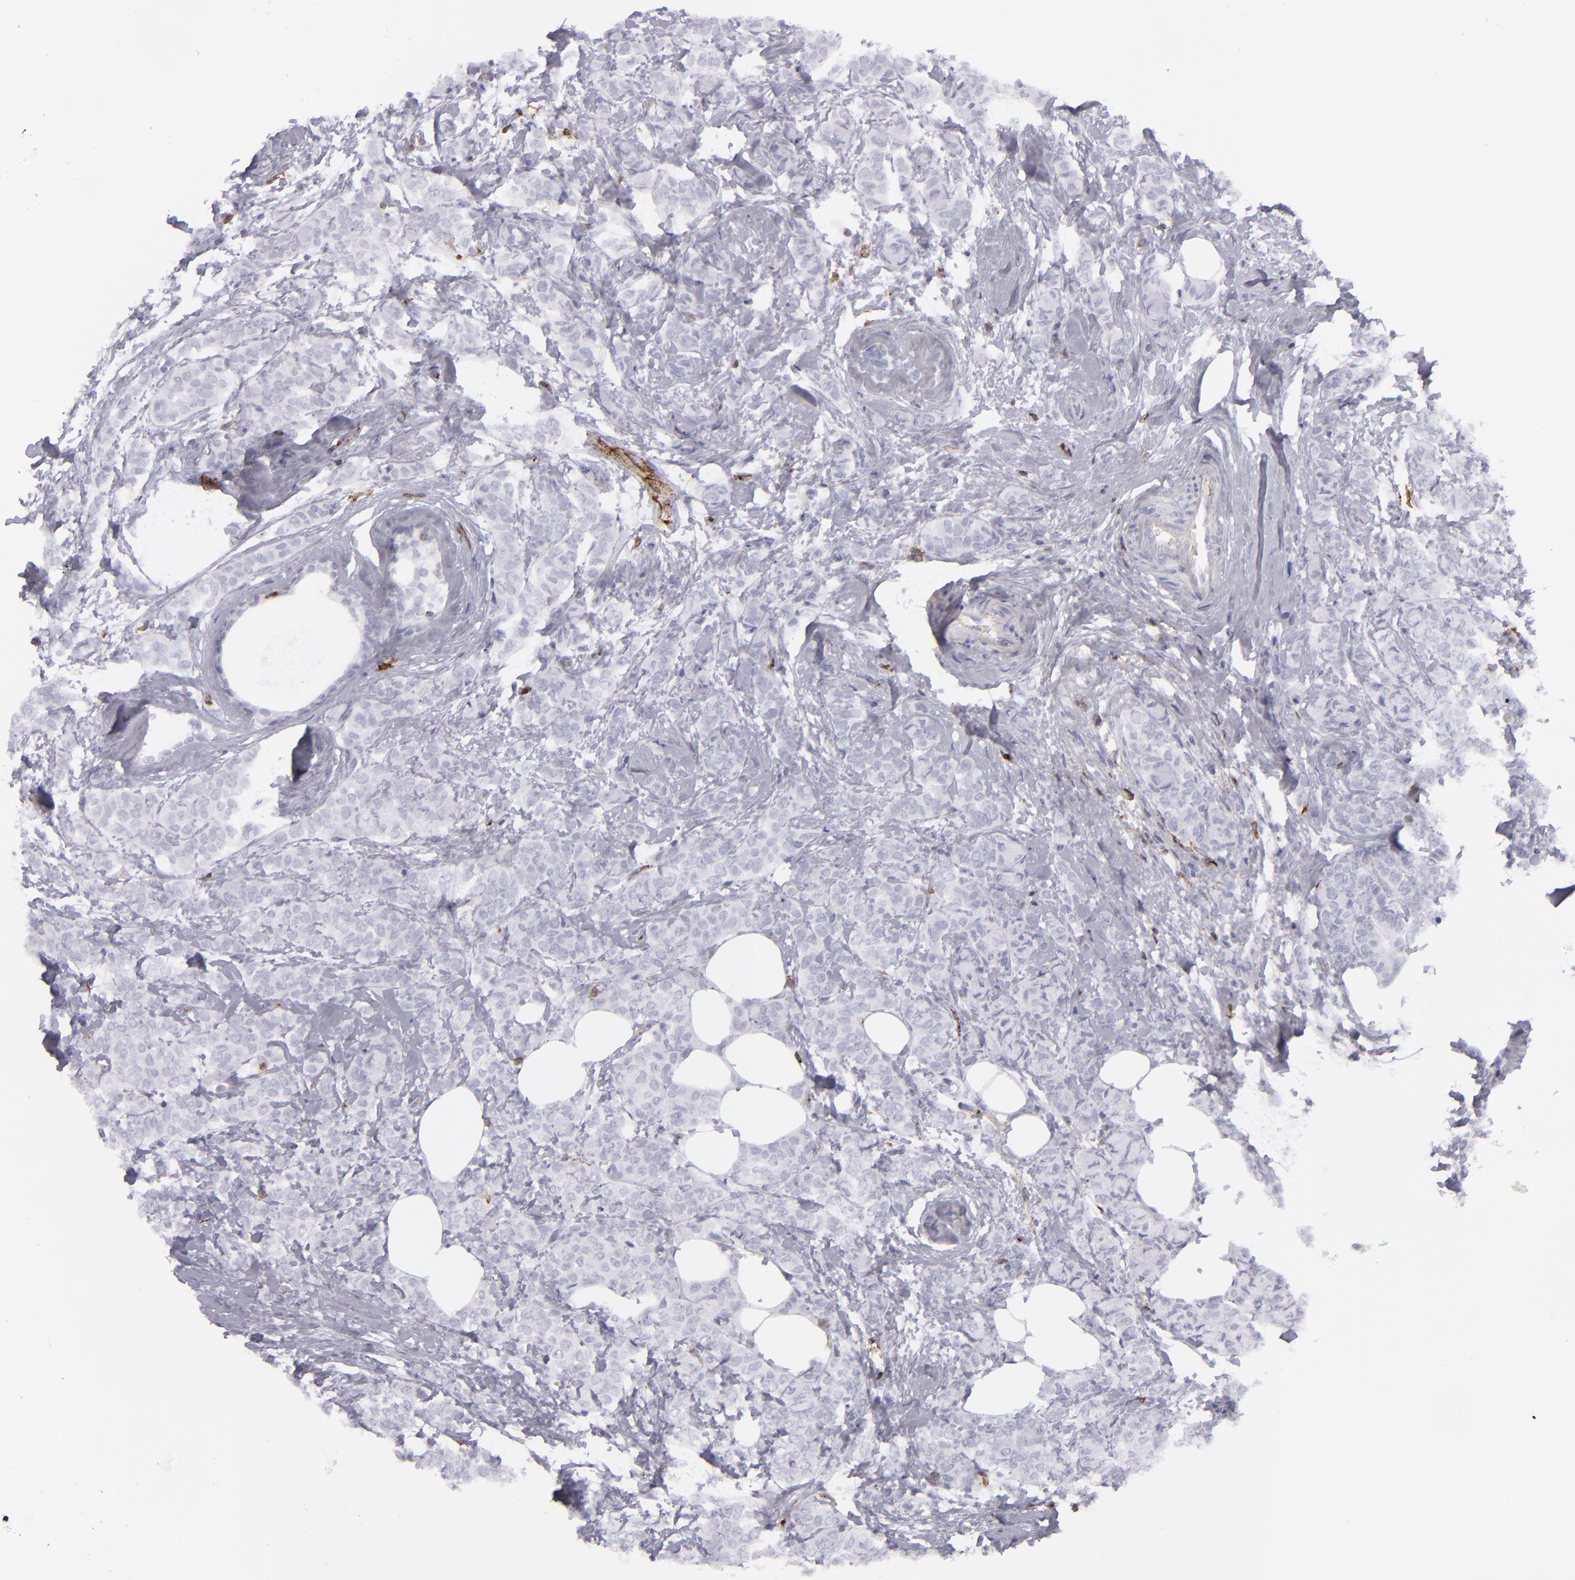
{"staining": {"intensity": "negative", "quantity": "none", "location": "none"}, "tissue": "breast cancer", "cell_type": "Tumor cells", "image_type": "cancer", "snomed": [{"axis": "morphology", "description": "Lobular carcinoma"}, {"axis": "topography", "description": "Breast"}], "caption": "IHC of human breast cancer shows no staining in tumor cells.", "gene": "CD27", "patient": {"sex": "female", "age": 60}}